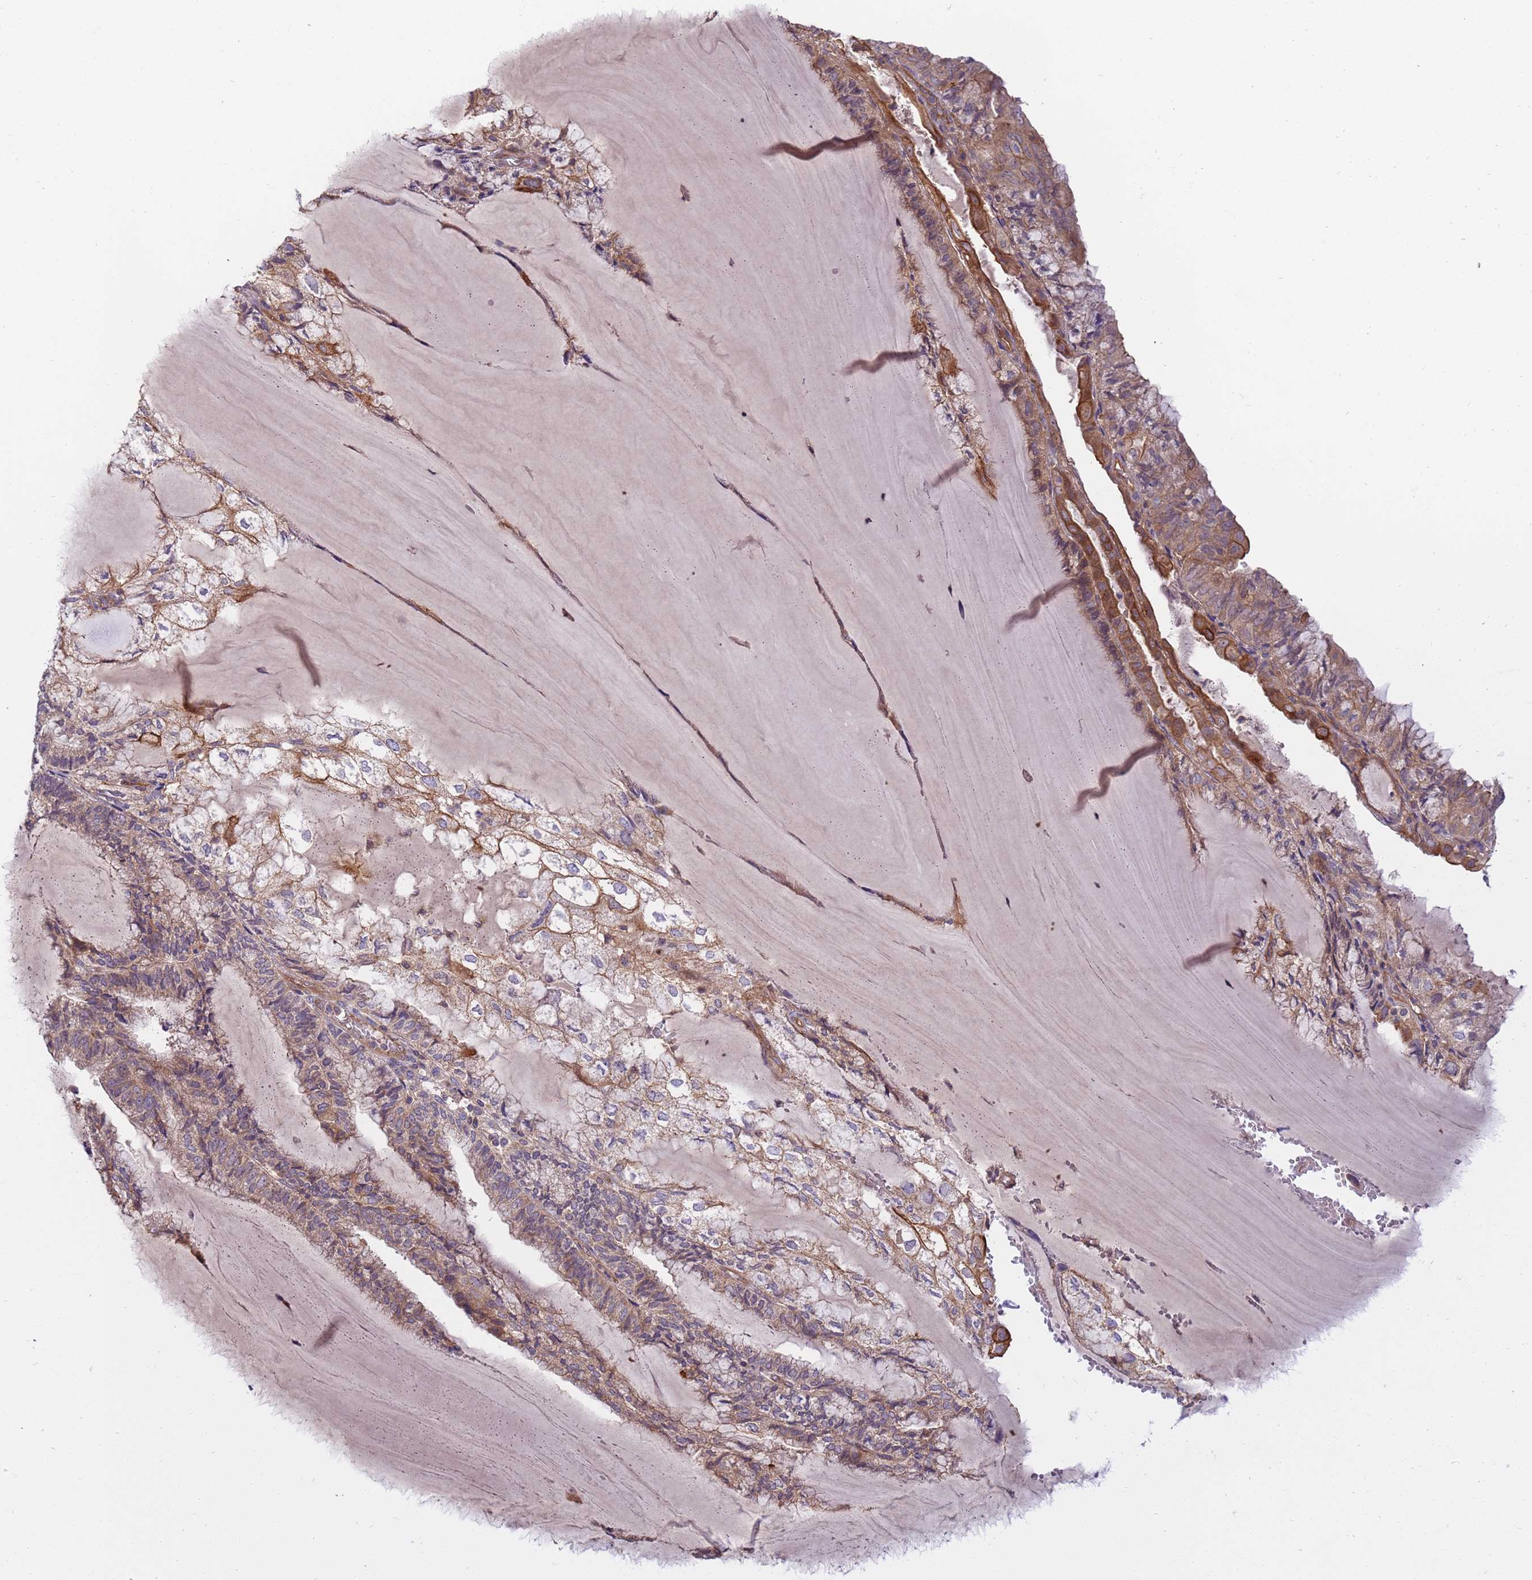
{"staining": {"intensity": "moderate", "quantity": "25%-75%", "location": "cytoplasmic/membranous"}, "tissue": "endometrial cancer", "cell_type": "Tumor cells", "image_type": "cancer", "snomed": [{"axis": "morphology", "description": "Adenocarcinoma, NOS"}, {"axis": "topography", "description": "Endometrium"}], "caption": "High-power microscopy captured an IHC micrograph of endometrial adenocarcinoma, revealing moderate cytoplasmic/membranous staining in about 25%-75% of tumor cells.", "gene": "SMCO3", "patient": {"sex": "female", "age": 81}}